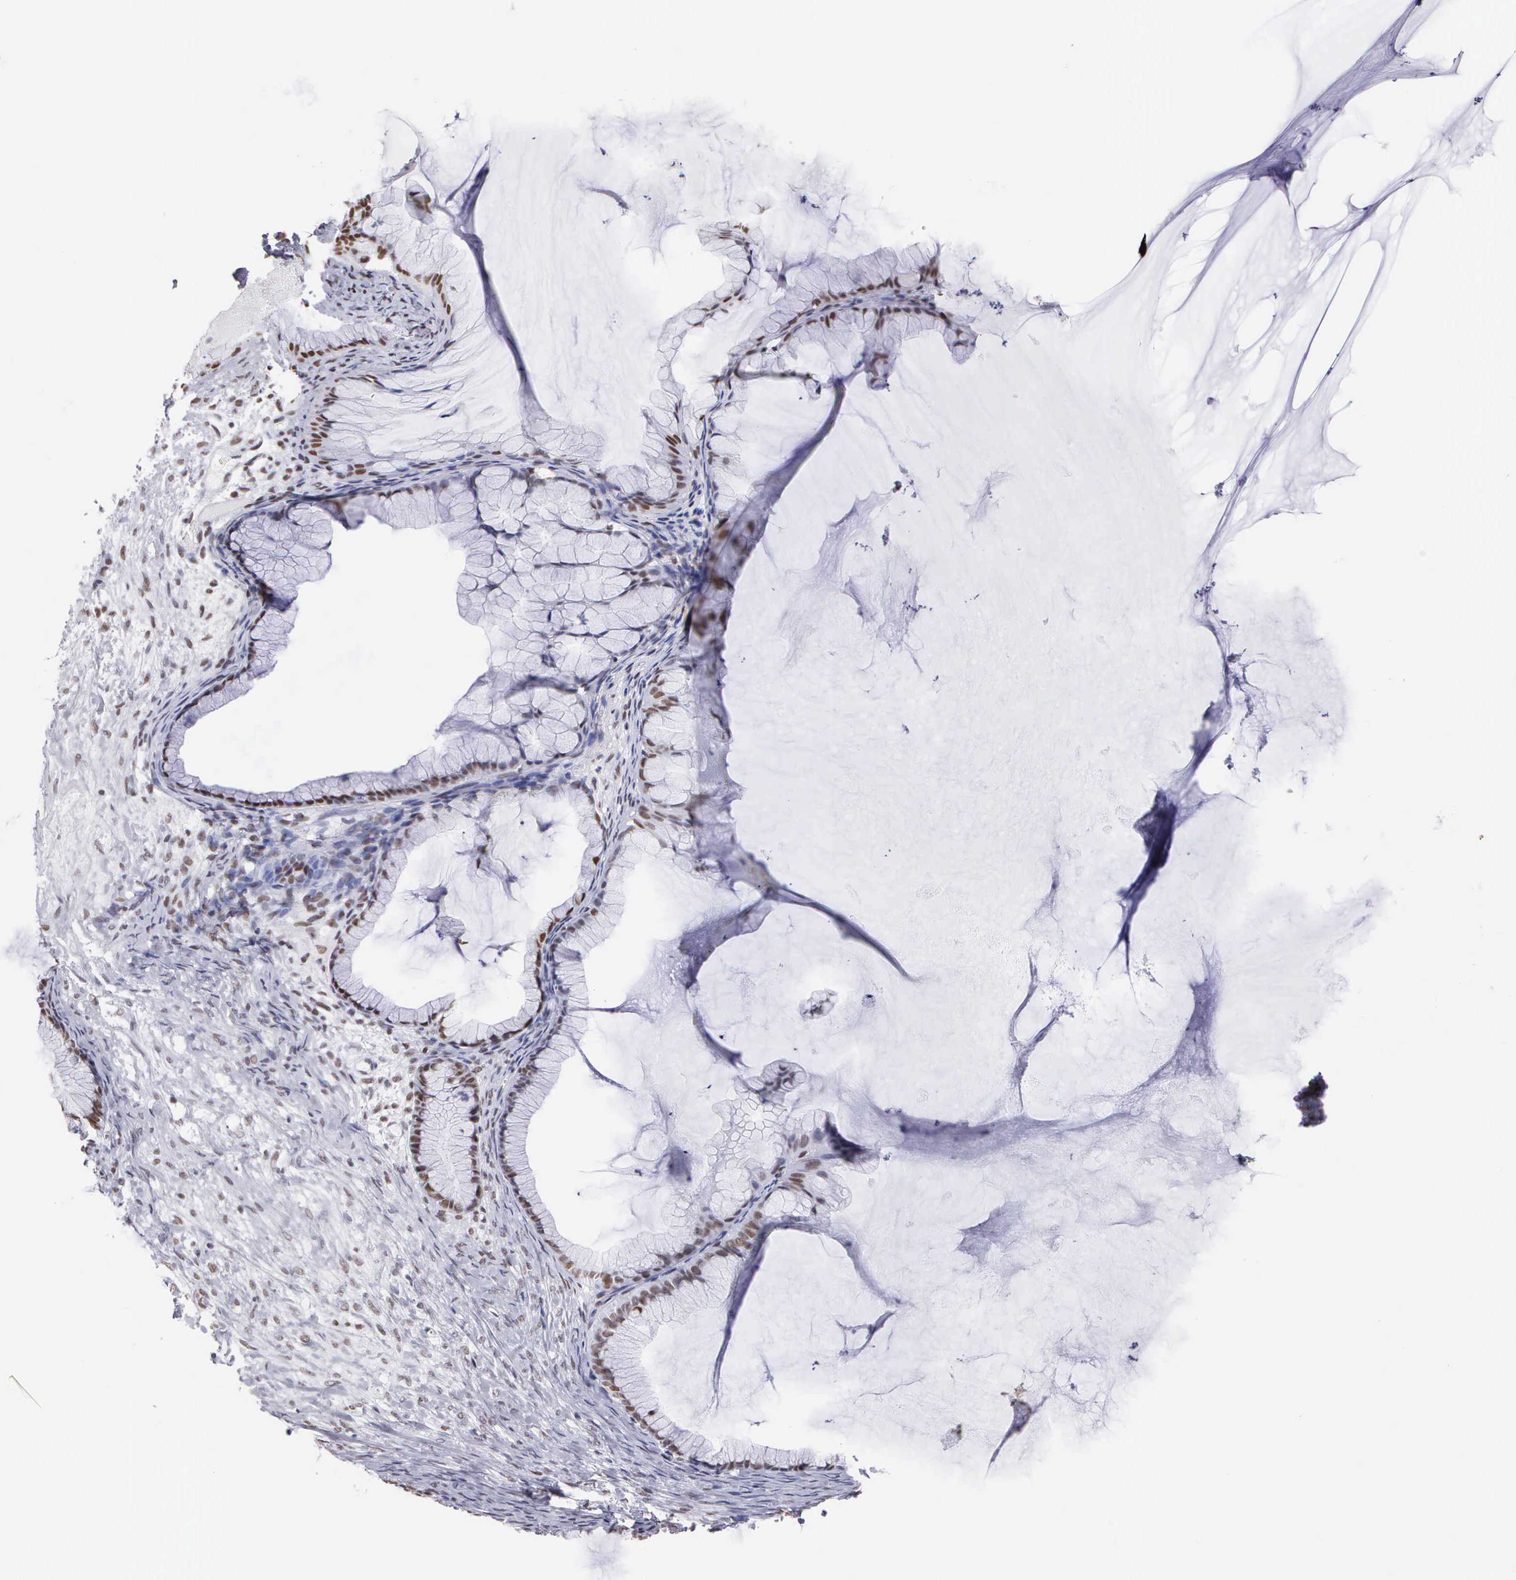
{"staining": {"intensity": "moderate", "quantity": "25%-75%", "location": "nuclear"}, "tissue": "ovarian cancer", "cell_type": "Tumor cells", "image_type": "cancer", "snomed": [{"axis": "morphology", "description": "Cystadenocarcinoma, mucinous, NOS"}, {"axis": "topography", "description": "Ovary"}], "caption": "This image exhibits IHC staining of ovarian mucinous cystadenocarcinoma, with medium moderate nuclear positivity in about 25%-75% of tumor cells.", "gene": "CSTF2", "patient": {"sex": "female", "age": 41}}